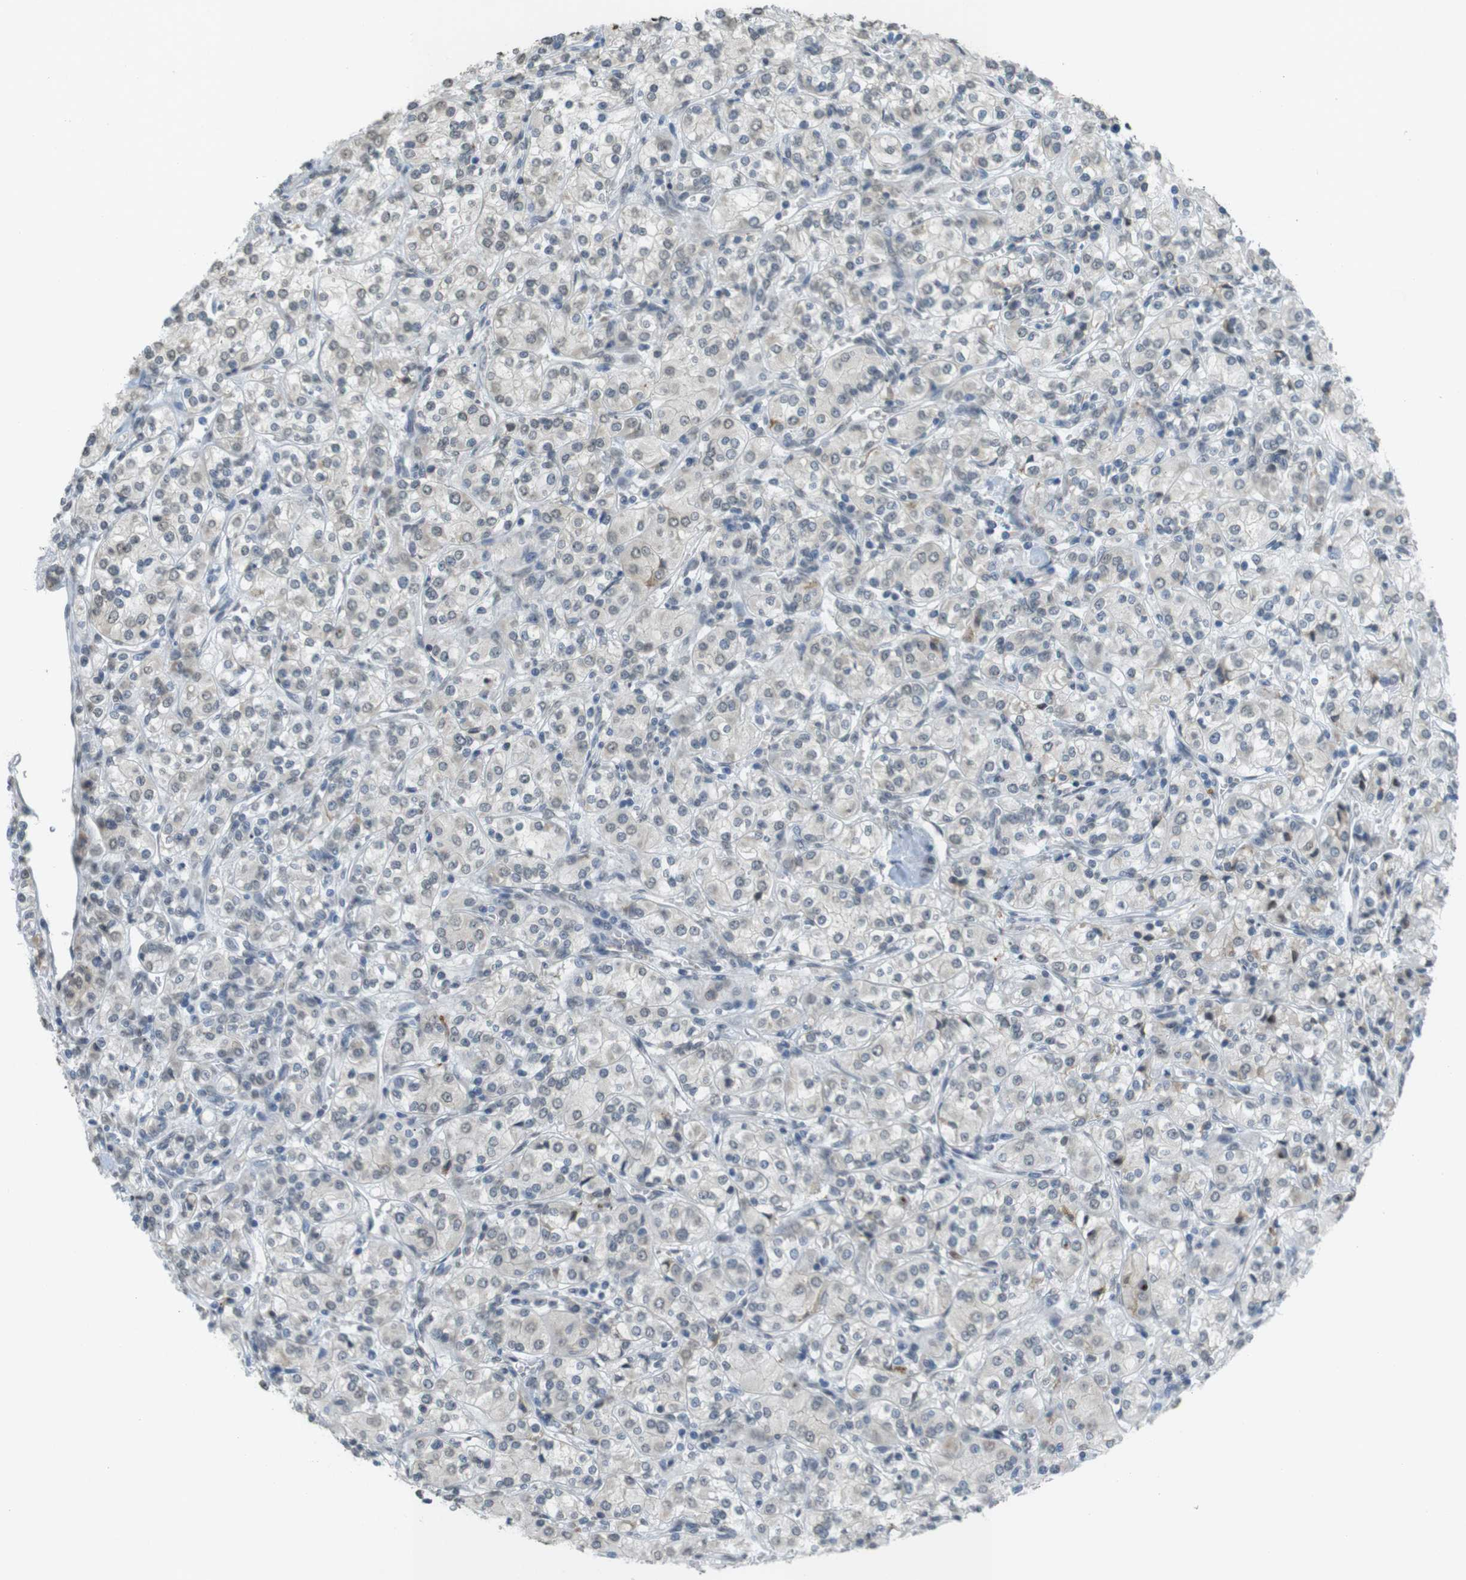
{"staining": {"intensity": "negative", "quantity": "none", "location": "none"}, "tissue": "renal cancer", "cell_type": "Tumor cells", "image_type": "cancer", "snomed": [{"axis": "morphology", "description": "Adenocarcinoma, NOS"}, {"axis": "topography", "description": "Kidney"}], "caption": "This is a micrograph of immunohistochemistry (IHC) staining of renal cancer, which shows no staining in tumor cells.", "gene": "FZD10", "patient": {"sex": "male", "age": 77}}